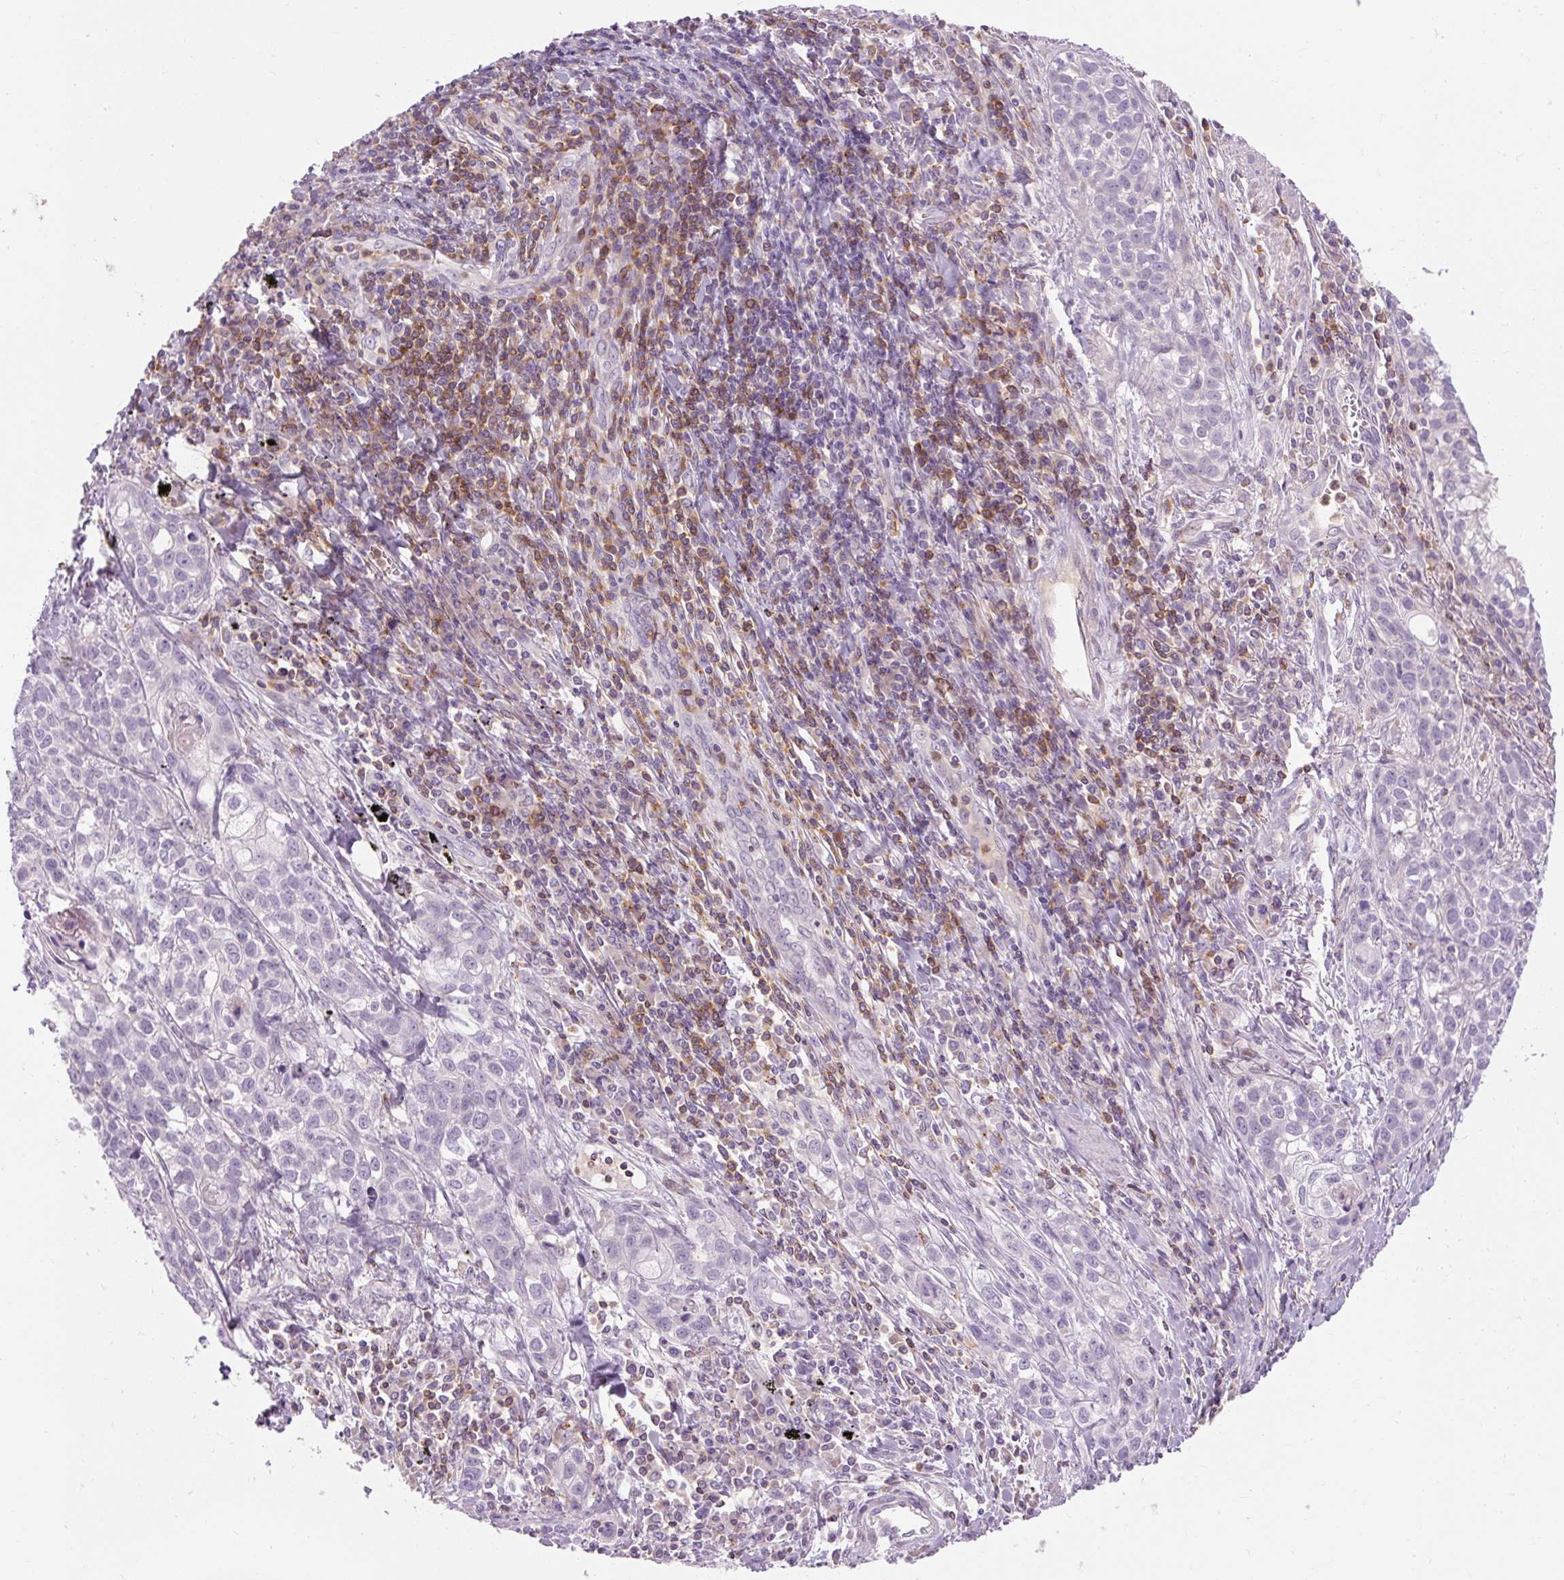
{"staining": {"intensity": "negative", "quantity": "none", "location": "none"}, "tissue": "lung cancer", "cell_type": "Tumor cells", "image_type": "cancer", "snomed": [{"axis": "morphology", "description": "Squamous cell carcinoma, NOS"}, {"axis": "topography", "description": "Lung"}], "caption": "Human lung cancer stained for a protein using immunohistochemistry demonstrates no staining in tumor cells.", "gene": "TIGD2", "patient": {"sex": "male", "age": 74}}